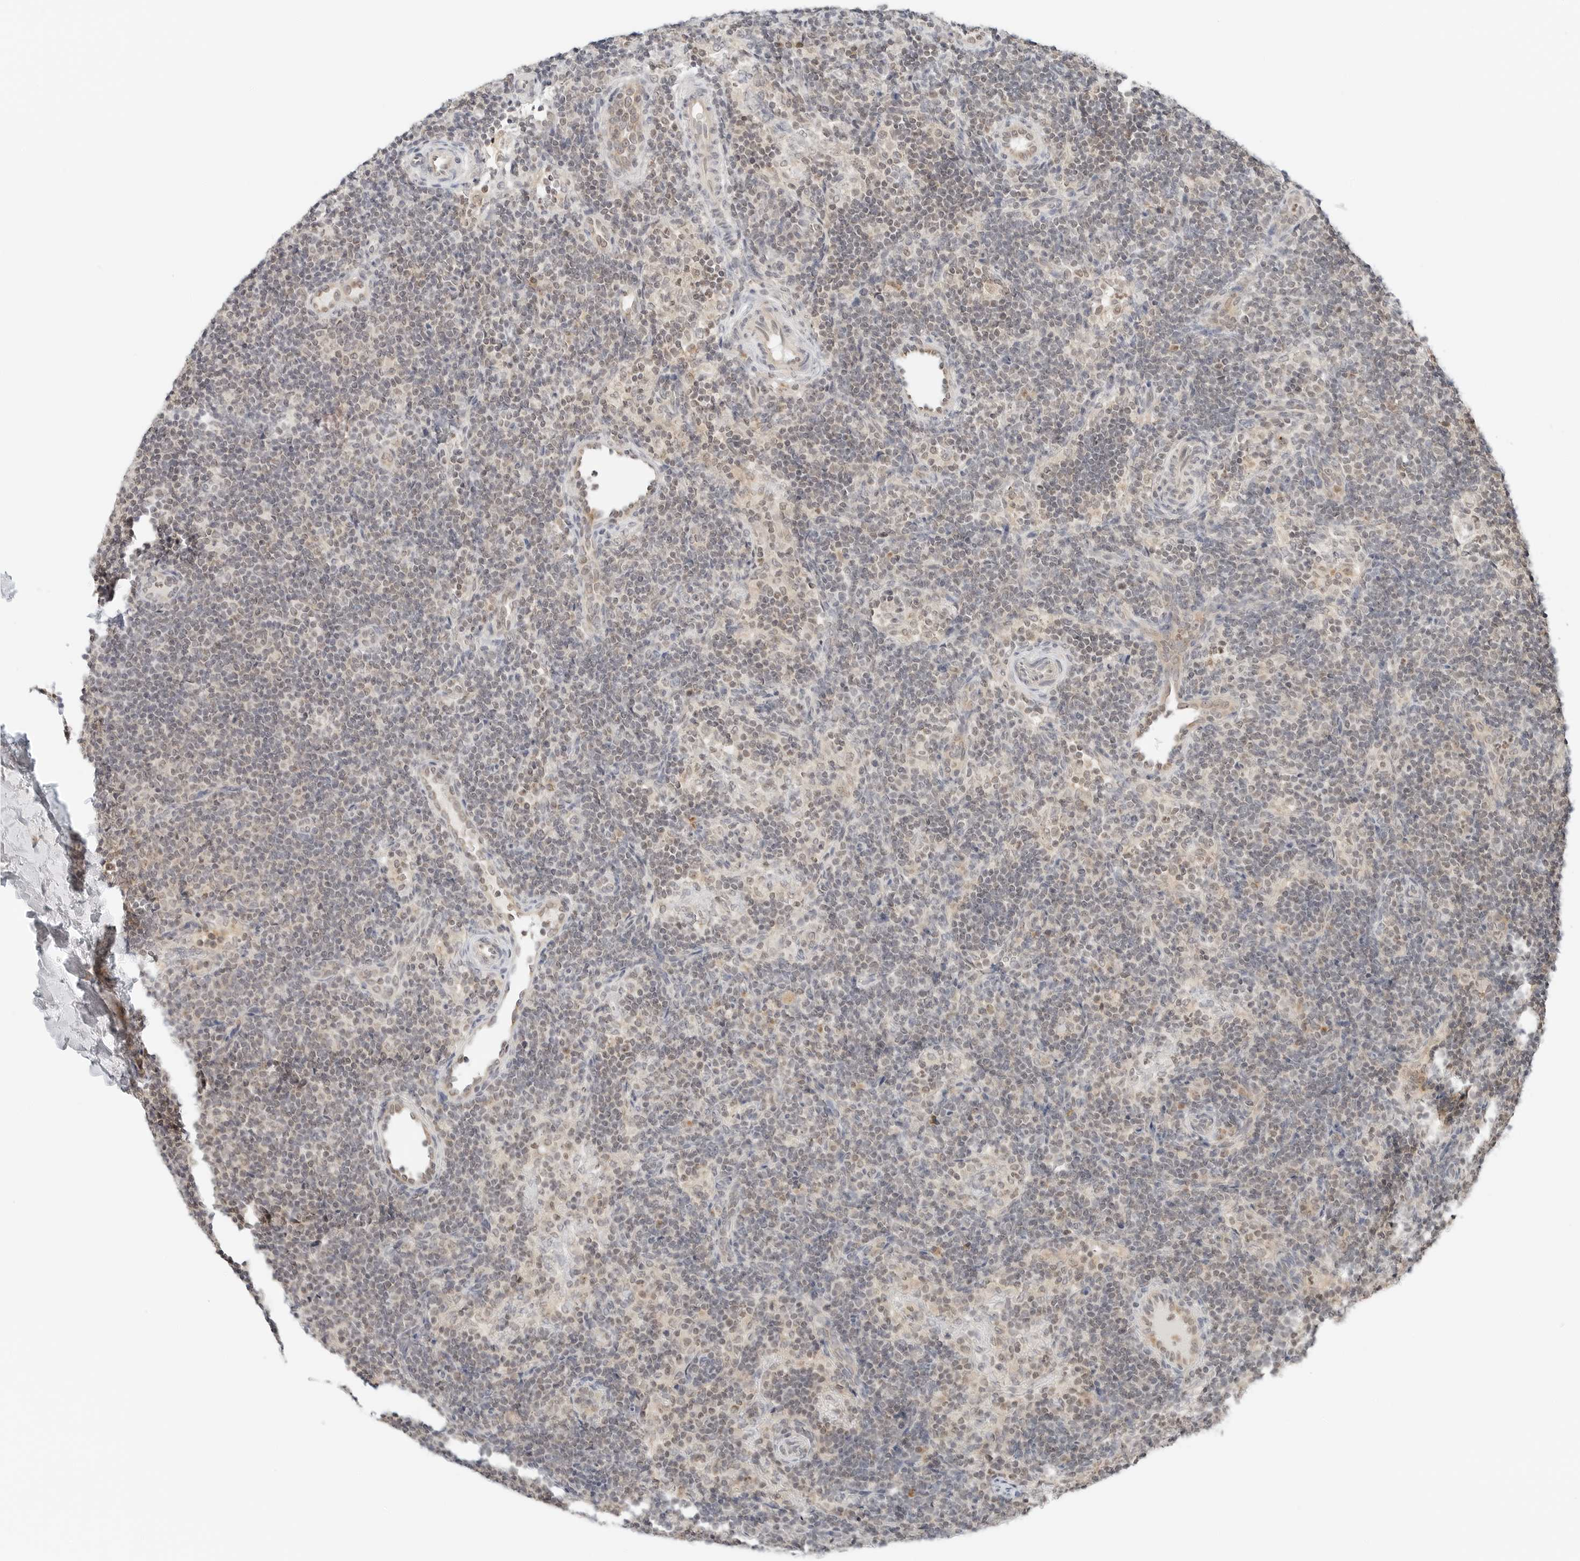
{"staining": {"intensity": "weak", "quantity": "25%-75%", "location": "cytoplasmic/membranous,nuclear"}, "tissue": "lymph node", "cell_type": "Germinal center cells", "image_type": "normal", "snomed": [{"axis": "morphology", "description": "Normal tissue, NOS"}, {"axis": "topography", "description": "Lymph node"}], "caption": "Immunohistochemical staining of normal human lymph node reveals low levels of weak cytoplasmic/membranous,nuclear positivity in approximately 25%-75% of germinal center cells.", "gene": "IQCC", "patient": {"sex": "female", "age": 22}}